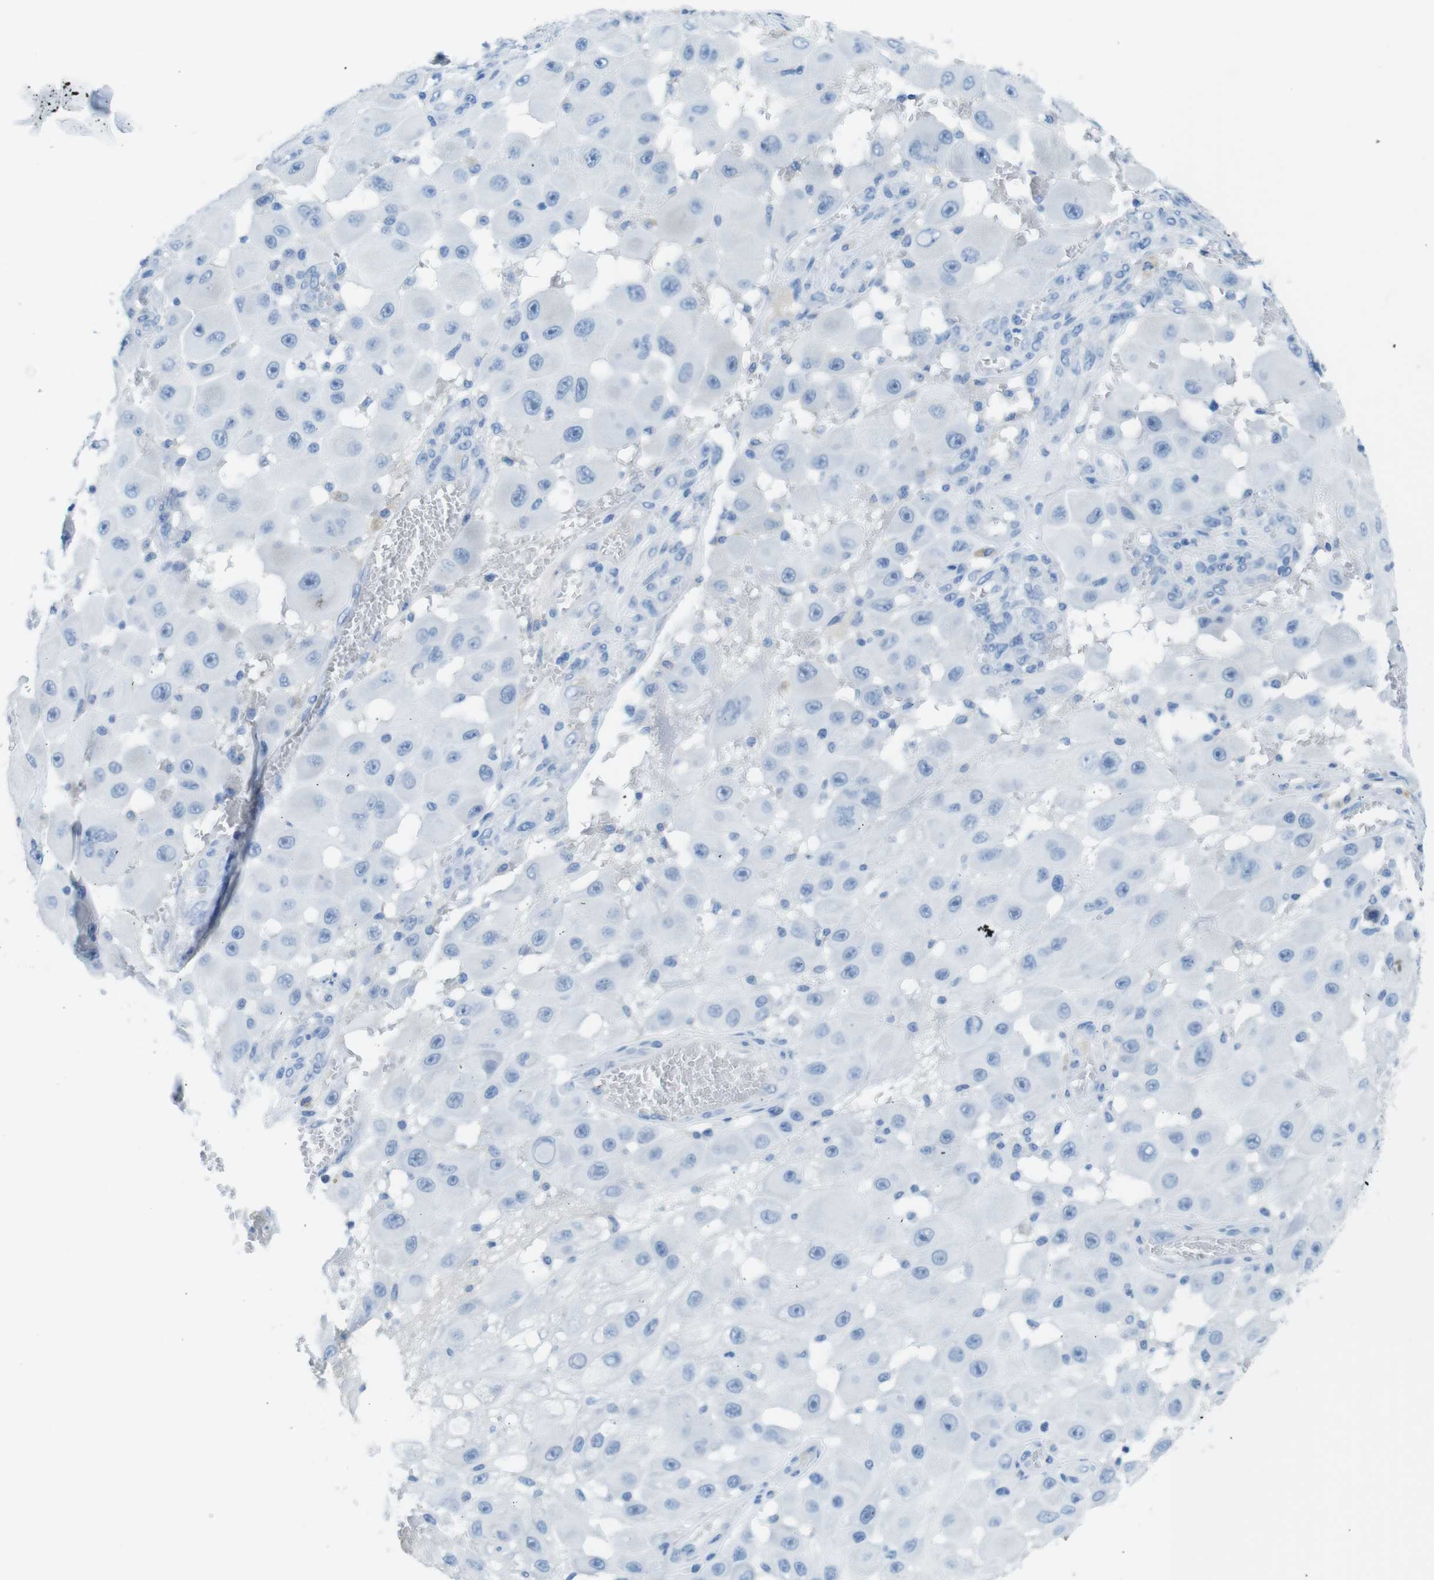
{"staining": {"intensity": "negative", "quantity": "none", "location": "none"}, "tissue": "melanoma", "cell_type": "Tumor cells", "image_type": "cancer", "snomed": [{"axis": "morphology", "description": "Malignant melanoma, NOS"}, {"axis": "topography", "description": "Skin"}], "caption": "Tumor cells are negative for brown protein staining in malignant melanoma.", "gene": "GAP43", "patient": {"sex": "female", "age": 81}}